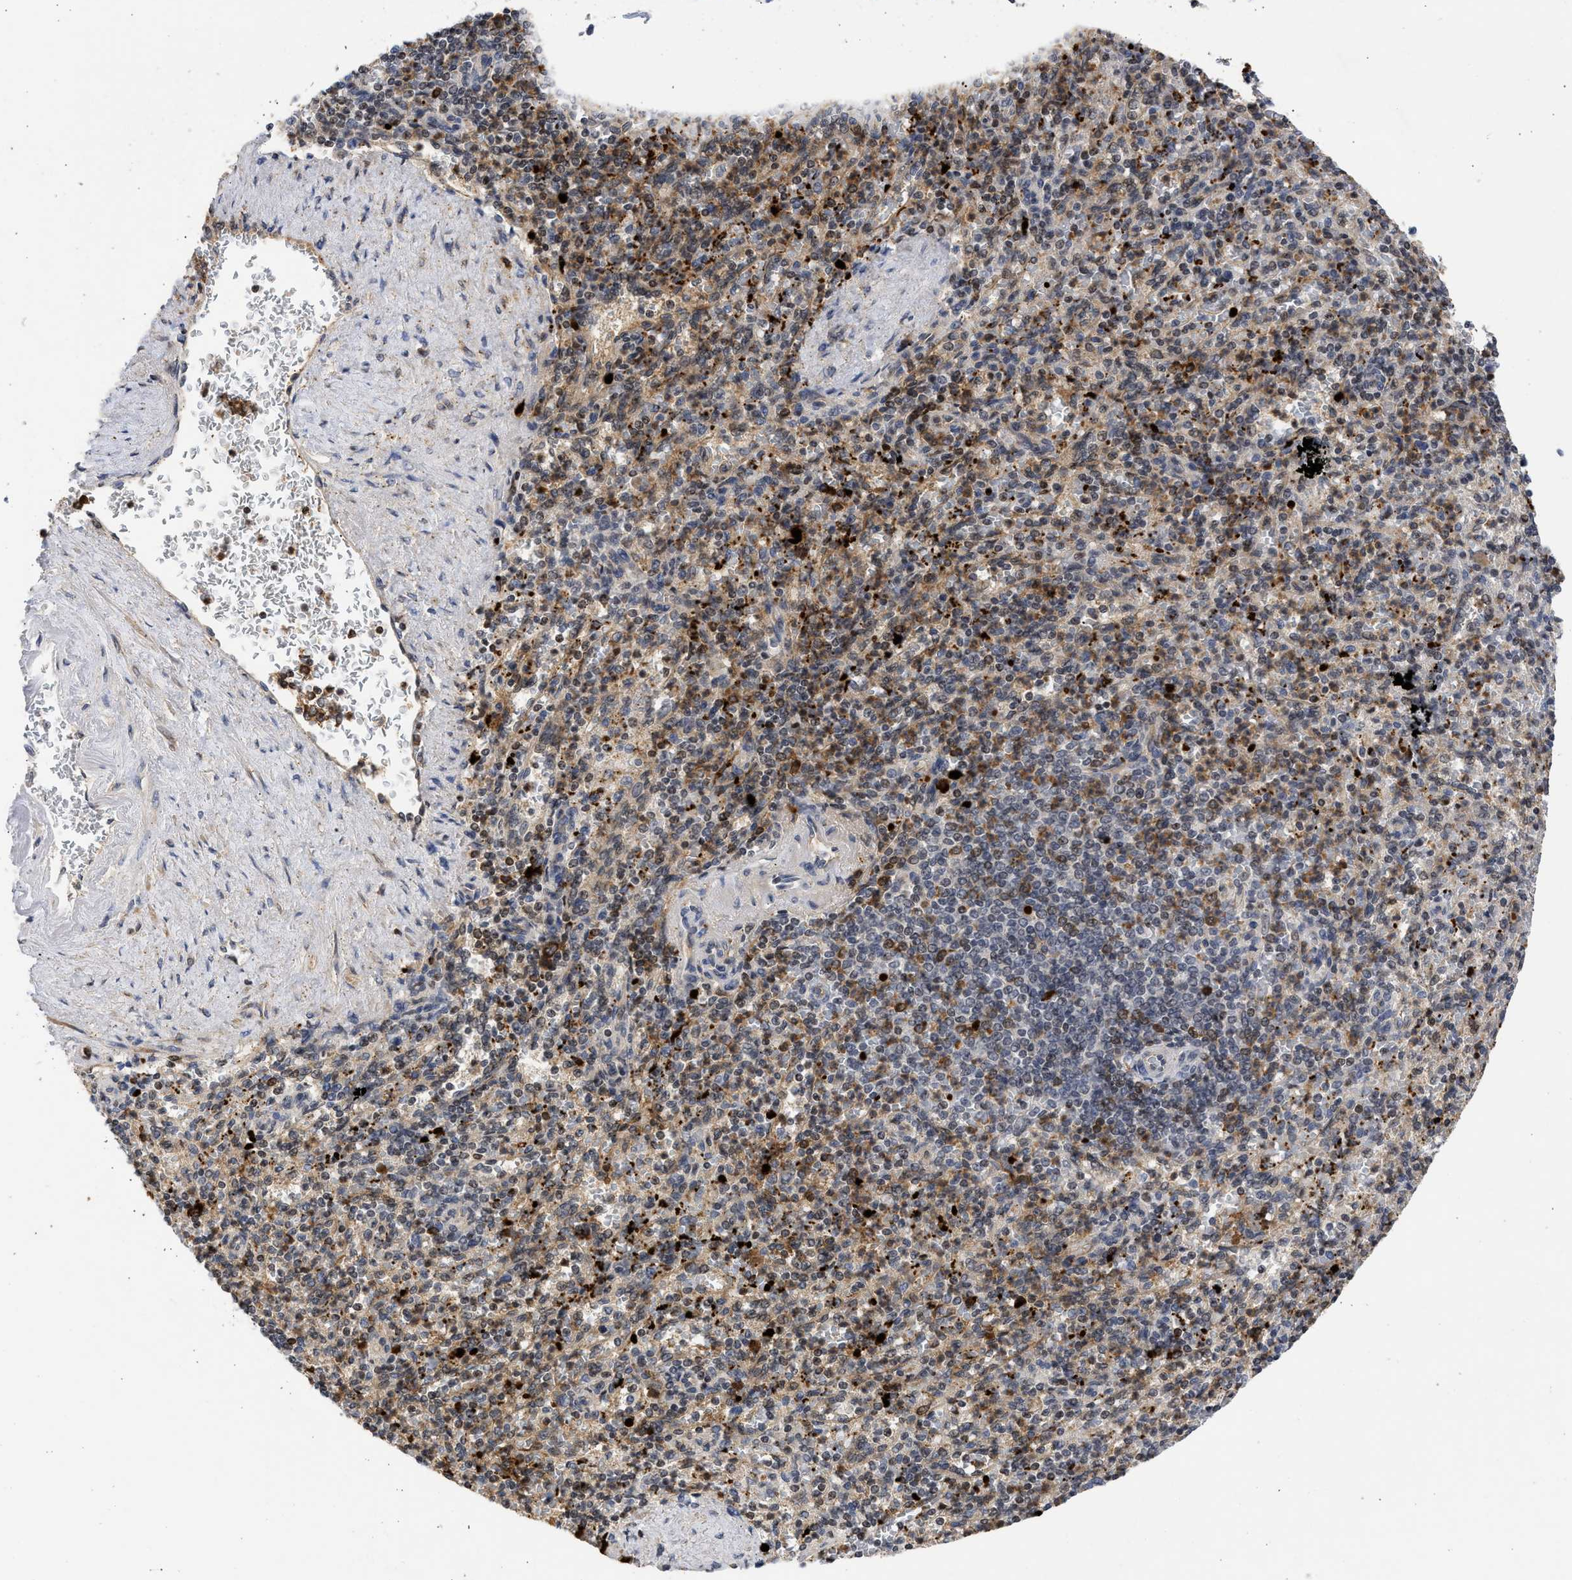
{"staining": {"intensity": "strong", "quantity": "25%-75%", "location": "cytoplasmic/membranous,nuclear"}, "tissue": "spleen", "cell_type": "Cells in red pulp", "image_type": "normal", "snomed": [{"axis": "morphology", "description": "Normal tissue, NOS"}, {"axis": "topography", "description": "Spleen"}], "caption": "High-magnification brightfield microscopy of unremarkable spleen stained with DAB (brown) and counterstained with hematoxylin (blue). cells in red pulp exhibit strong cytoplasmic/membranous,nuclear positivity is identified in about25%-75% of cells. (Stains: DAB in brown, nuclei in blue, Microscopy: brightfield microscopy at high magnification).", "gene": "ENSG00000142539", "patient": {"sex": "female", "age": 74}}